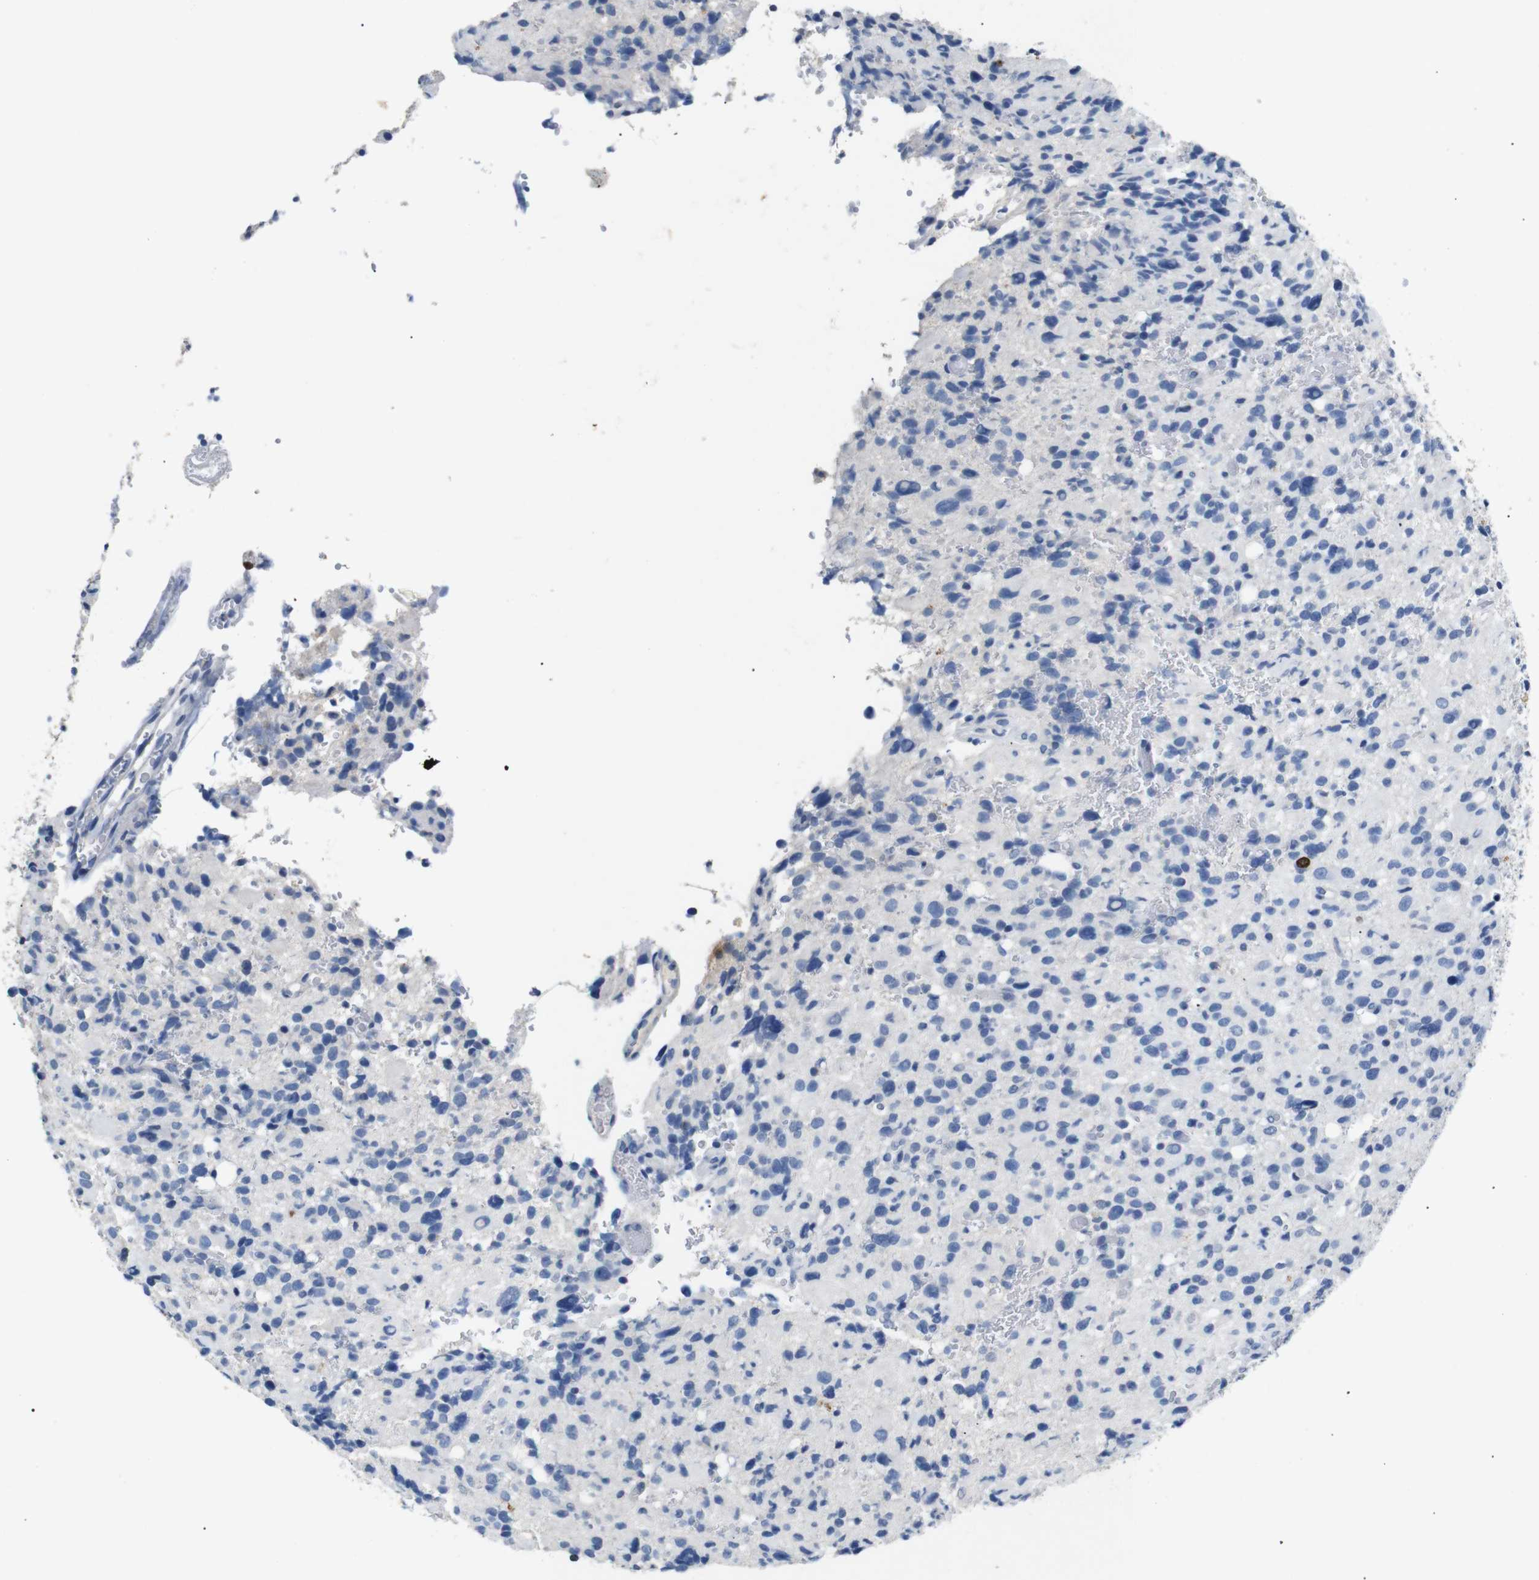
{"staining": {"intensity": "negative", "quantity": "none", "location": "none"}, "tissue": "glioma", "cell_type": "Tumor cells", "image_type": "cancer", "snomed": [{"axis": "morphology", "description": "Glioma, malignant, High grade"}, {"axis": "topography", "description": "Brain"}], "caption": "Image shows no significant protein expression in tumor cells of glioma. Brightfield microscopy of immunohistochemistry (IHC) stained with DAB (3,3'-diaminobenzidine) (brown) and hematoxylin (blue), captured at high magnification.", "gene": "INCENP", "patient": {"sex": "male", "age": 48}}